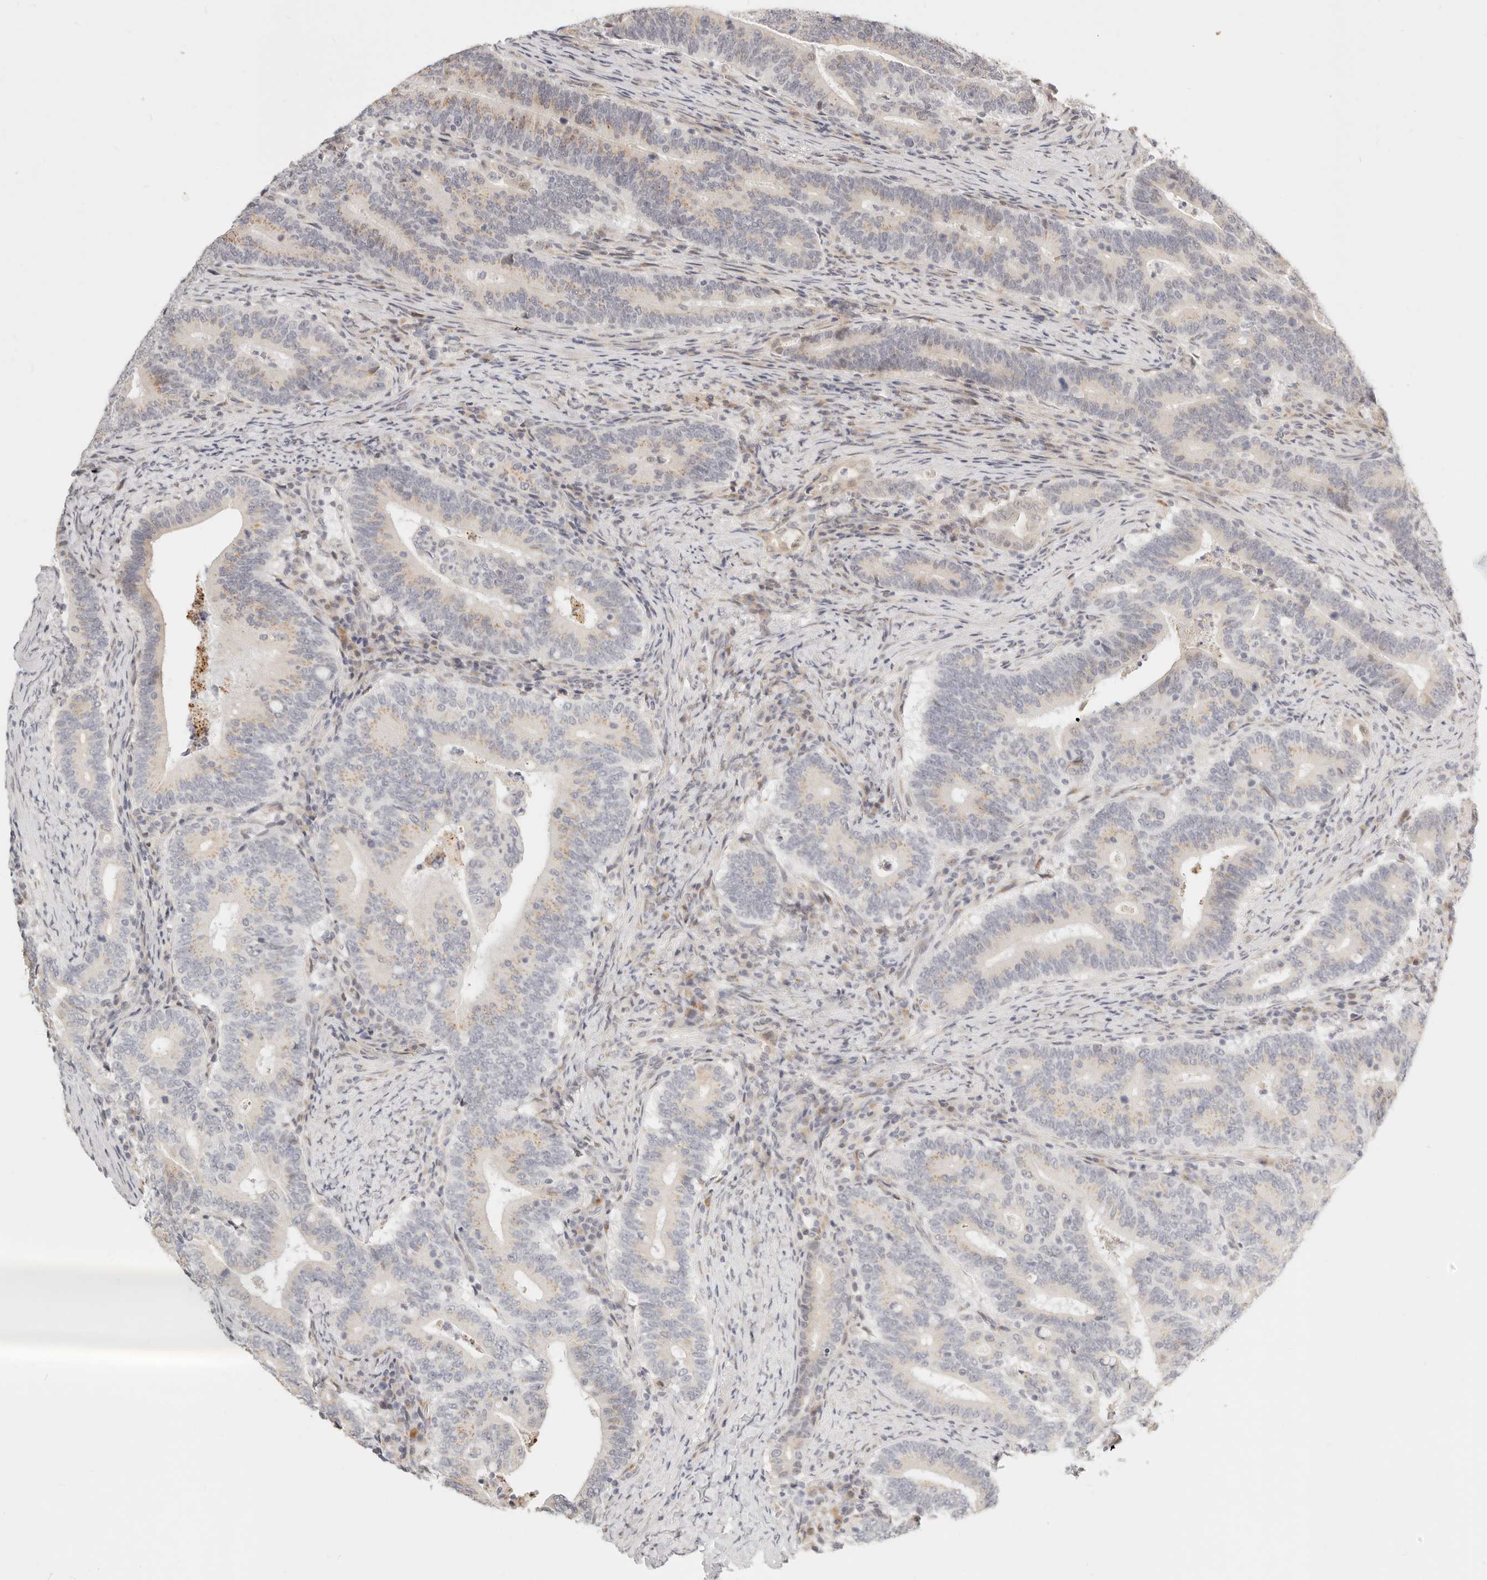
{"staining": {"intensity": "weak", "quantity": "25%-75%", "location": "cytoplasmic/membranous"}, "tissue": "colorectal cancer", "cell_type": "Tumor cells", "image_type": "cancer", "snomed": [{"axis": "morphology", "description": "Adenocarcinoma, NOS"}, {"axis": "topography", "description": "Colon"}], "caption": "Protein staining of colorectal cancer (adenocarcinoma) tissue exhibits weak cytoplasmic/membranous staining in approximately 25%-75% of tumor cells. (Brightfield microscopy of DAB IHC at high magnification).", "gene": "FAM20B", "patient": {"sex": "female", "age": 66}}